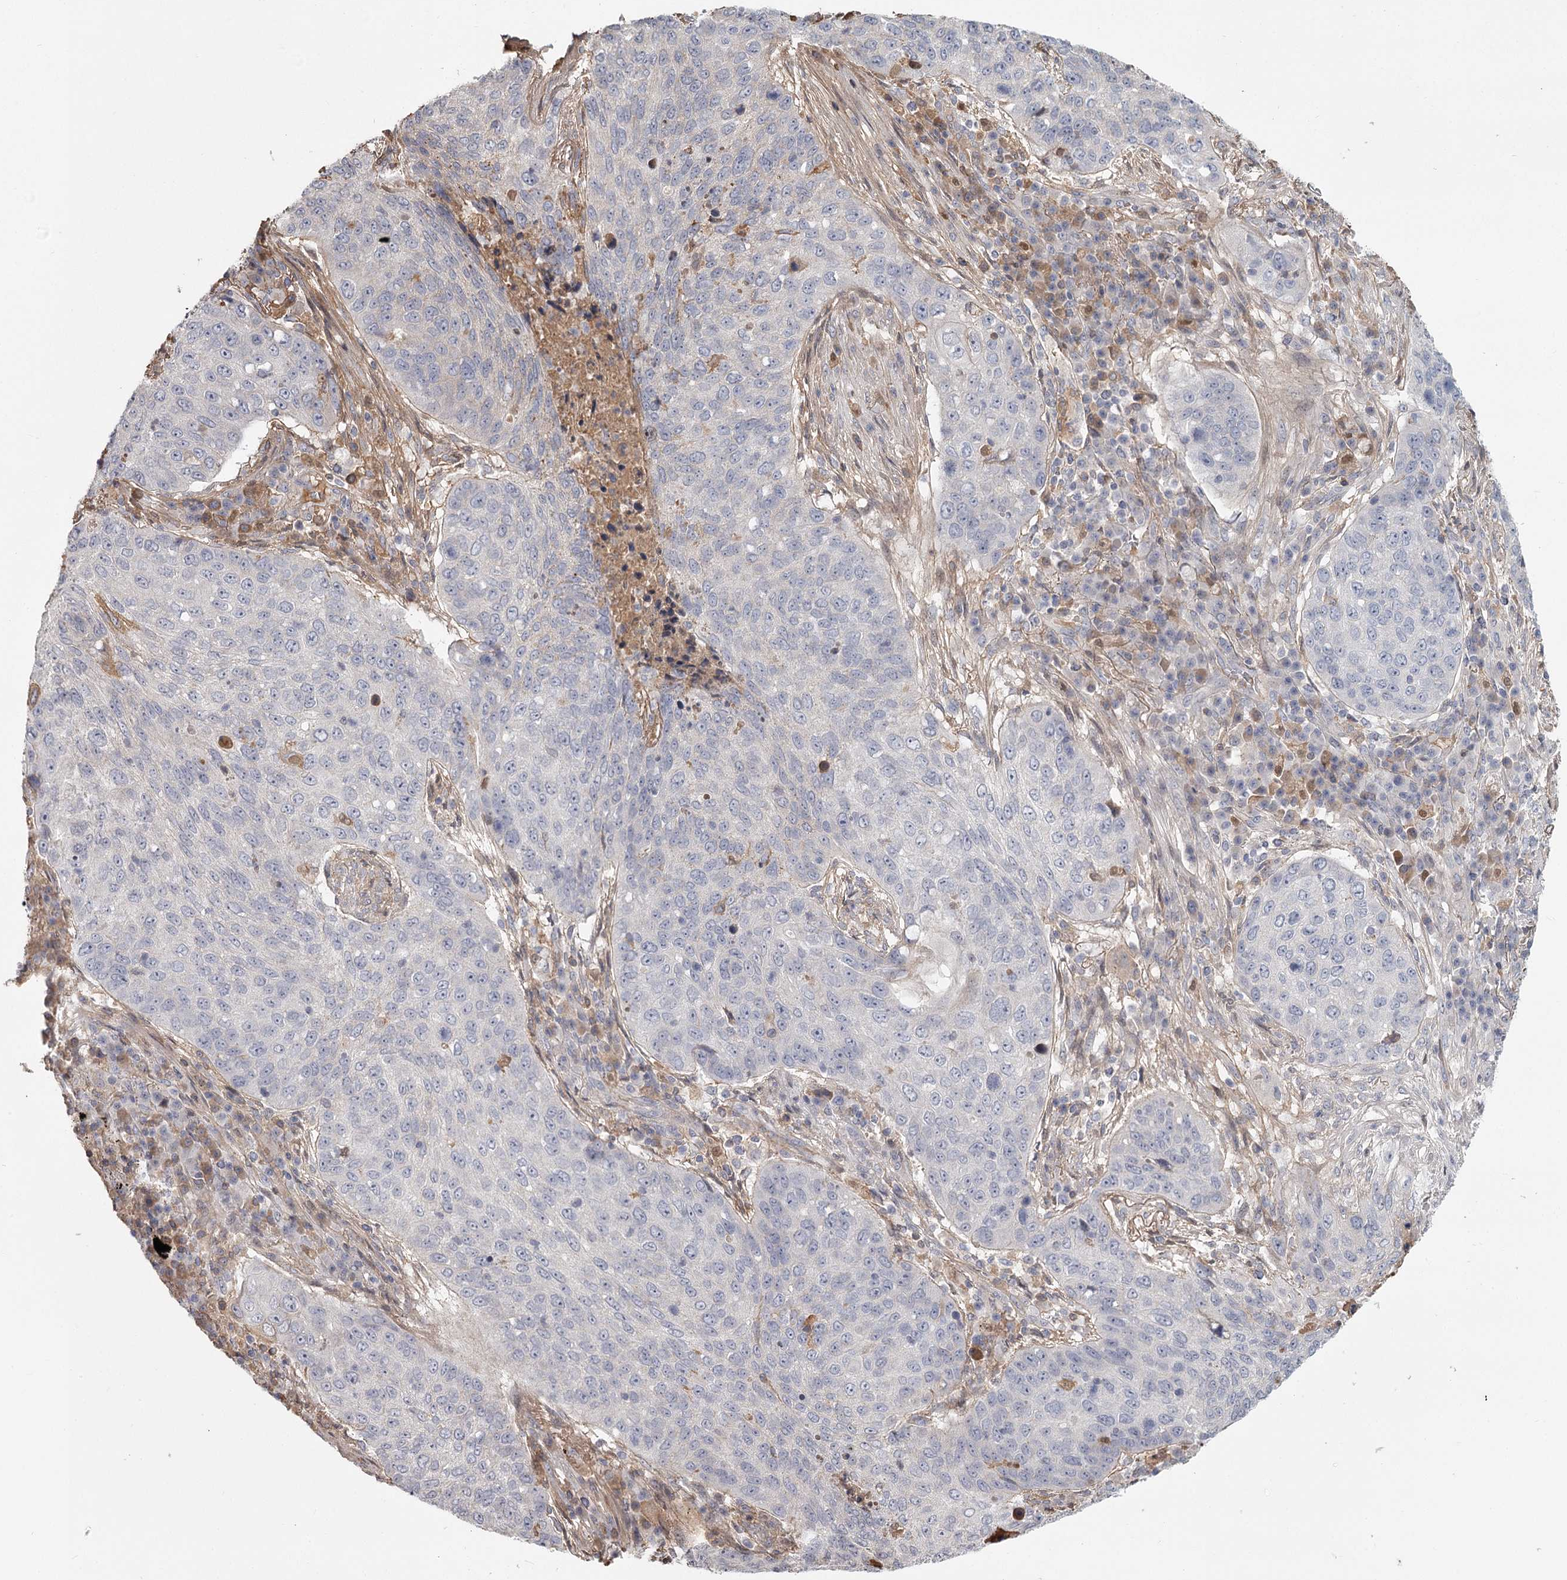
{"staining": {"intensity": "negative", "quantity": "none", "location": "none"}, "tissue": "lung cancer", "cell_type": "Tumor cells", "image_type": "cancer", "snomed": [{"axis": "morphology", "description": "Squamous cell carcinoma, NOS"}, {"axis": "topography", "description": "Lung"}], "caption": "IHC image of neoplastic tissue: human squamous cell carcinoma (lung) stained with DAB (3,3'-diaminobenzidine) demonstrates no significant protein expression in tumor cells.", "gene": "DHRS9", "patient": {"sex": "female", "age": 63}}